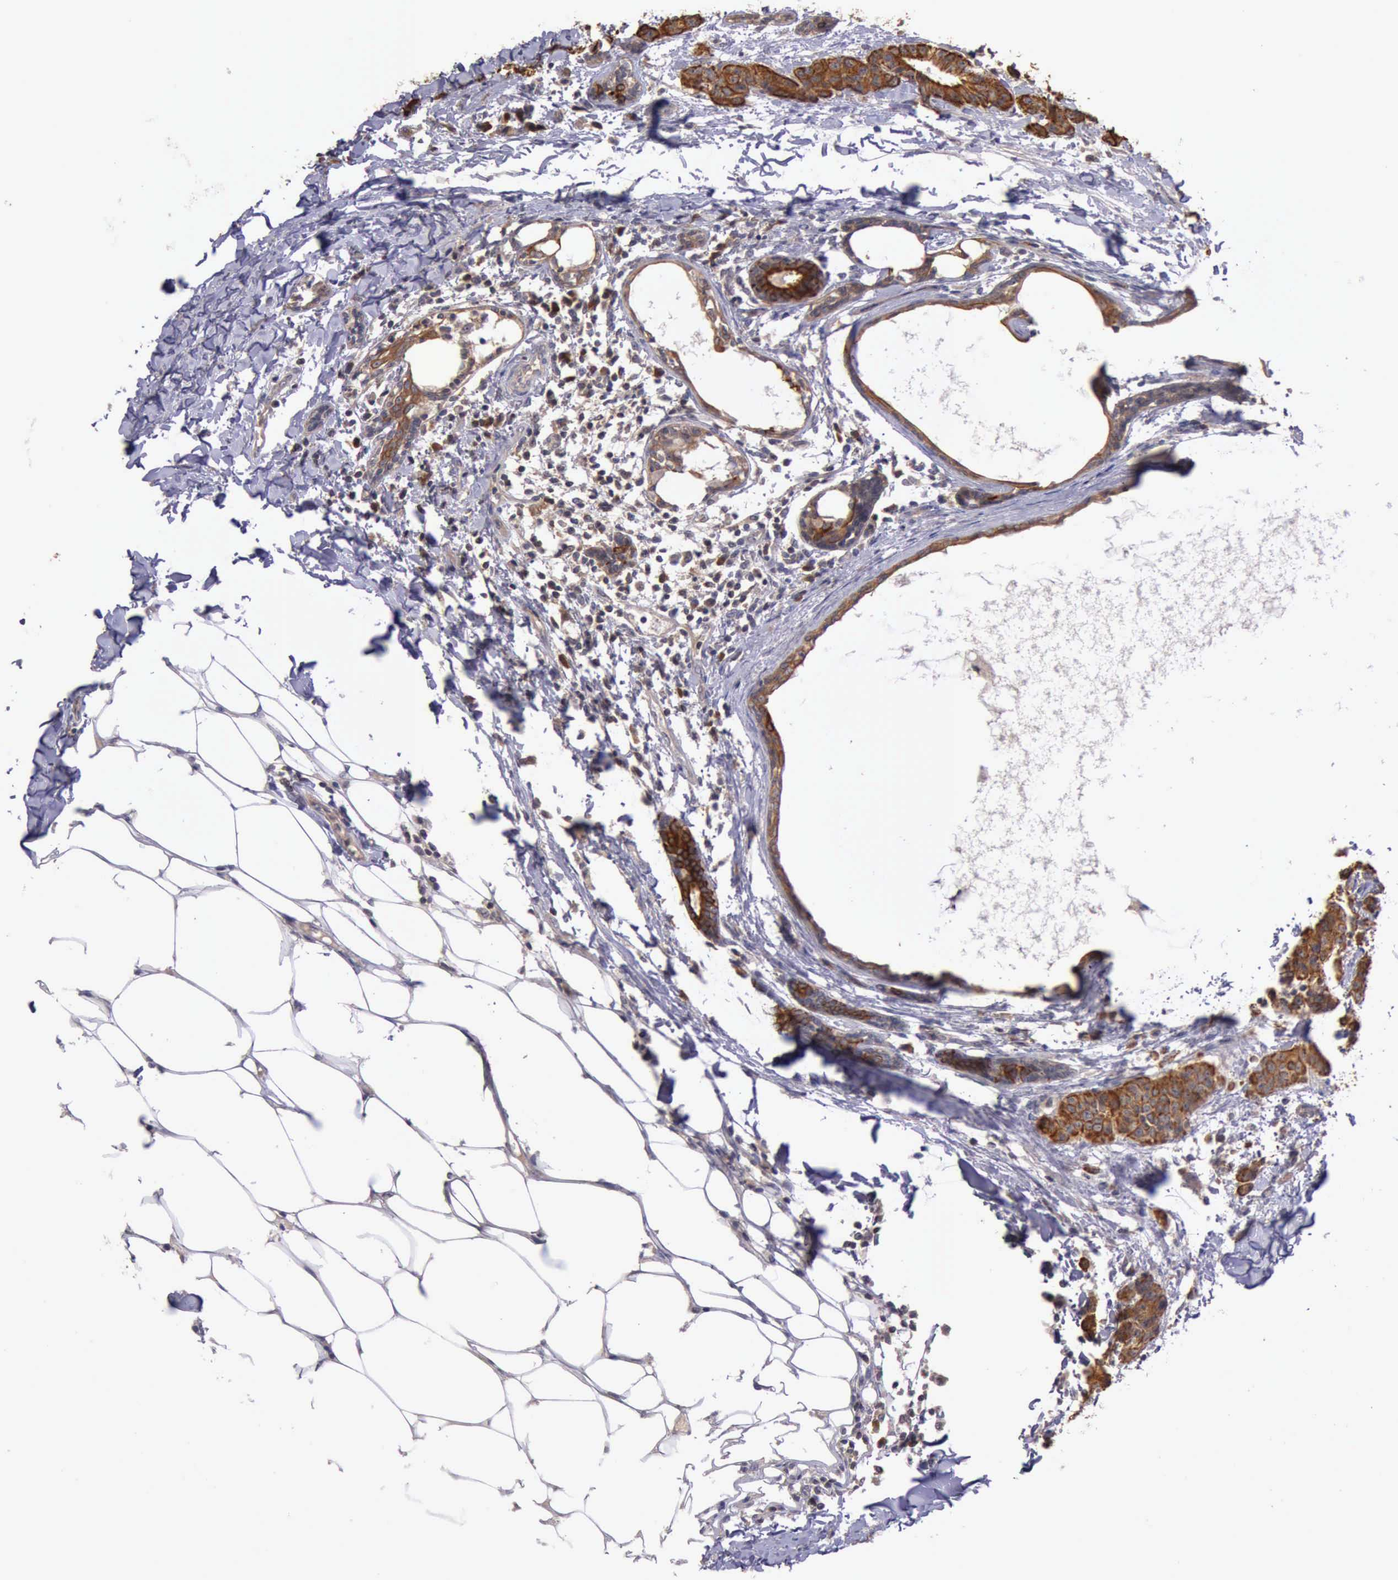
{"staining": {"intensity": "moderate", "quantity": ">75%", "location": "cytoplasmic/membranous"}, "tissue": "breast cancer", "cell_type": "Tumor cells", "image_type": "cancer", "snomed": [{"axis": "morphology", "description": "Duct carcinoma"}, {"axis": "topography", "description": "Breast"}], "caption": "A medium amount of moderate cytoplasmic/membranous expression is appreciated in approximately >75% of tumor cells in breast cancer (intraductal carcinoma) tissue. The staining was performed using DAB (3,3'-diaminobenzidine) to visualize the protein expression in brown, while the nuclei were stained in blue with hematoxylin (Magnification: 20x).", "gene": "RAB39B", "patient": {"sex": "female", "age": 40}}